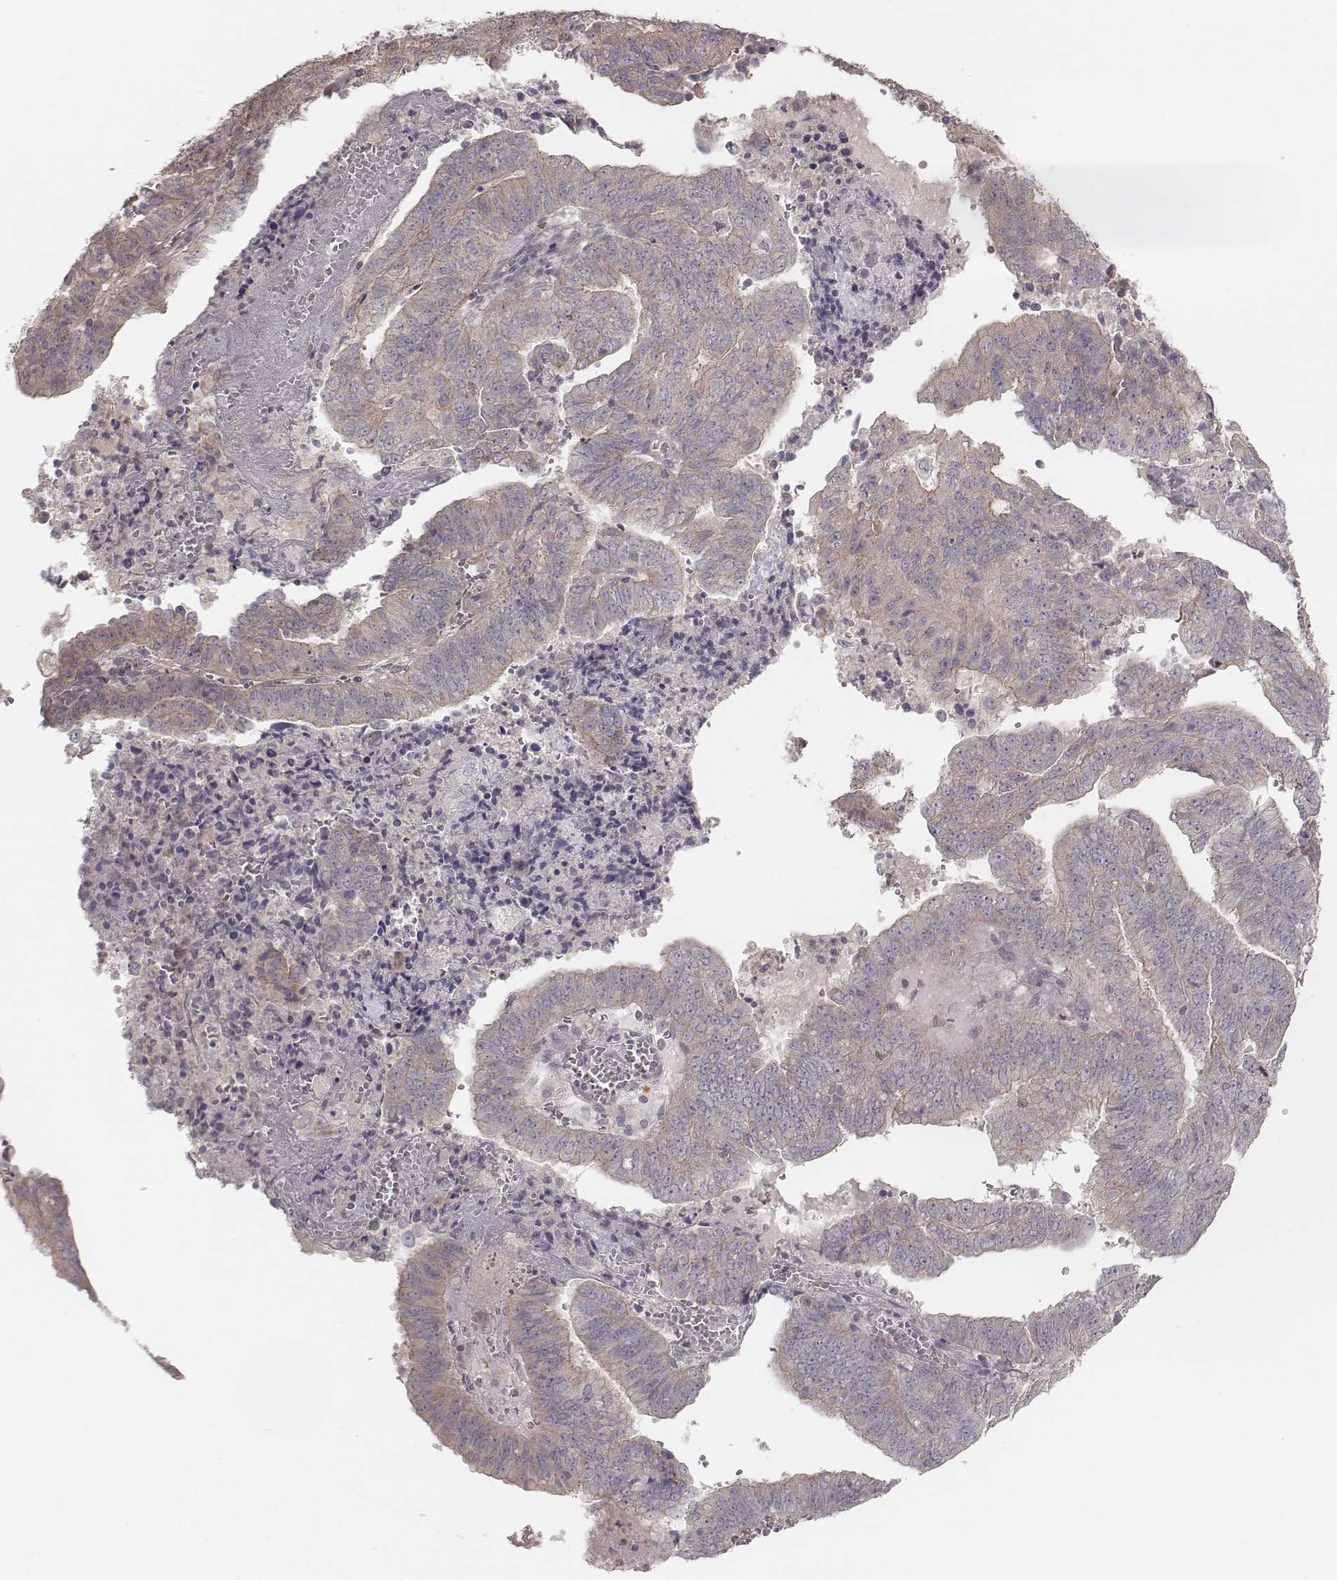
{"staining": {"intensity": "weak", "quantity": ">75%", "location": "cytoplasmic/membranous"}, "tissue": "endometrial cancer", "cell_type": "Tumor cells", "image_type": "cancer", "snomed": [{"axis": "morphology", "description": "Adenocarcinoma, NOS"}, {"axis": "topography", "description": "Endometrium"}], "caption": "The immunohistochemical stain shows weak cytoplasmic/membranous positivity in tumor cells of endometrial cancer (adenocarcinoma) tissue.", "gene": "TDRD5", "patient": {"sex": "female", "age": 82}}